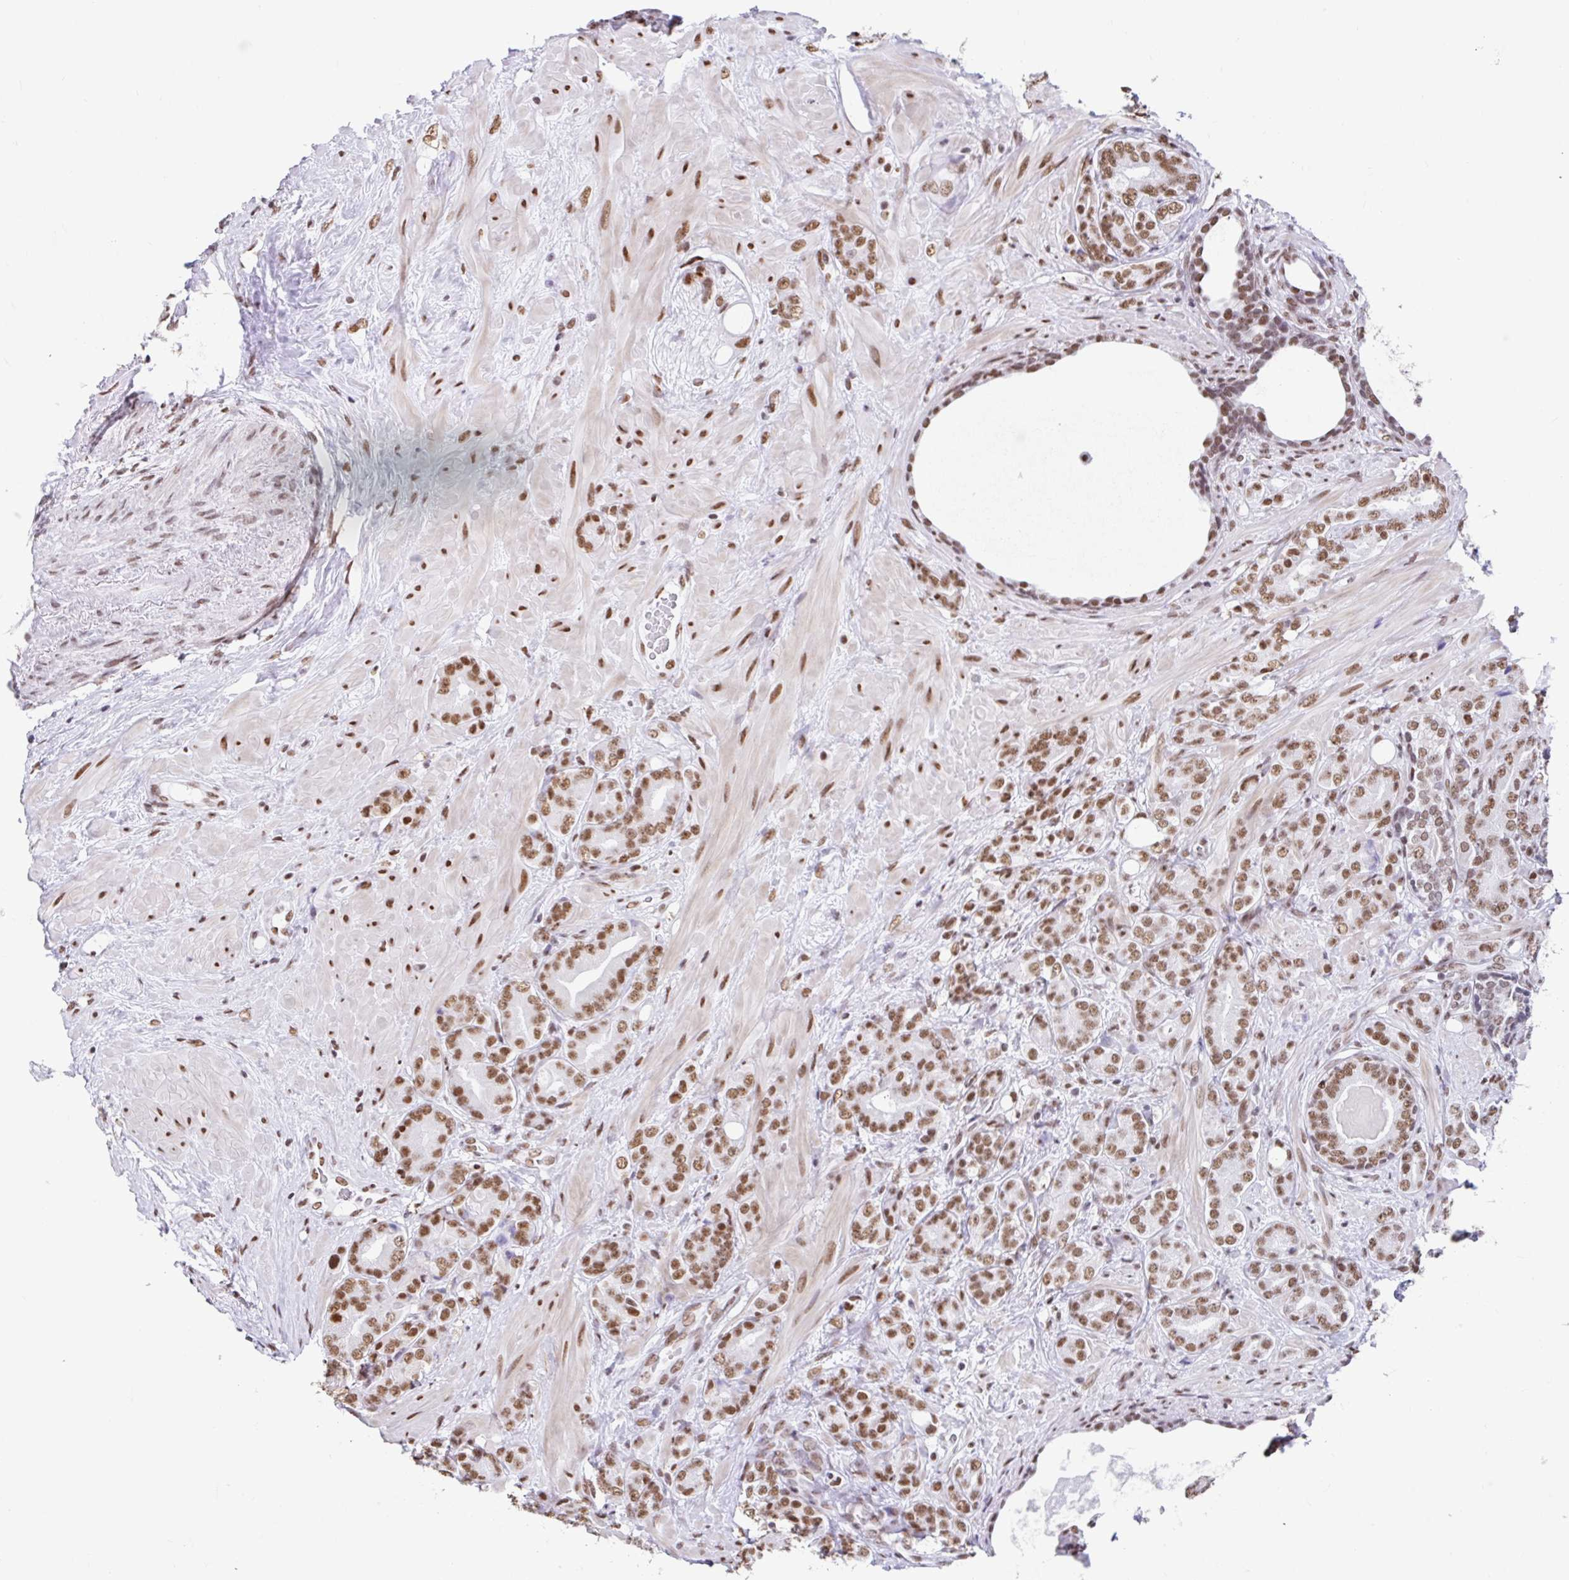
{"staining": {"intensity": "moderate", "quantity": ">75%", "location": "nuclear"}, "tissue": "prostate cancer", "cell_type": "Tumor cells", "image_type": "cancer", "snomed": [{"axis": "morphology", "description": "Adenocarcinoma, High grade"}, {"axis": "topography", "description": "Prostate"}], "caption": "High-power microscopy captured an IHC micrograph of prostate cancer (high-grade adenocarcinoma), revealing moderate nuclear positivity in approximately >75% of tumor cells.", "gene": "KHDRBS1", "patient": {"sex": "male", "age": 62}}